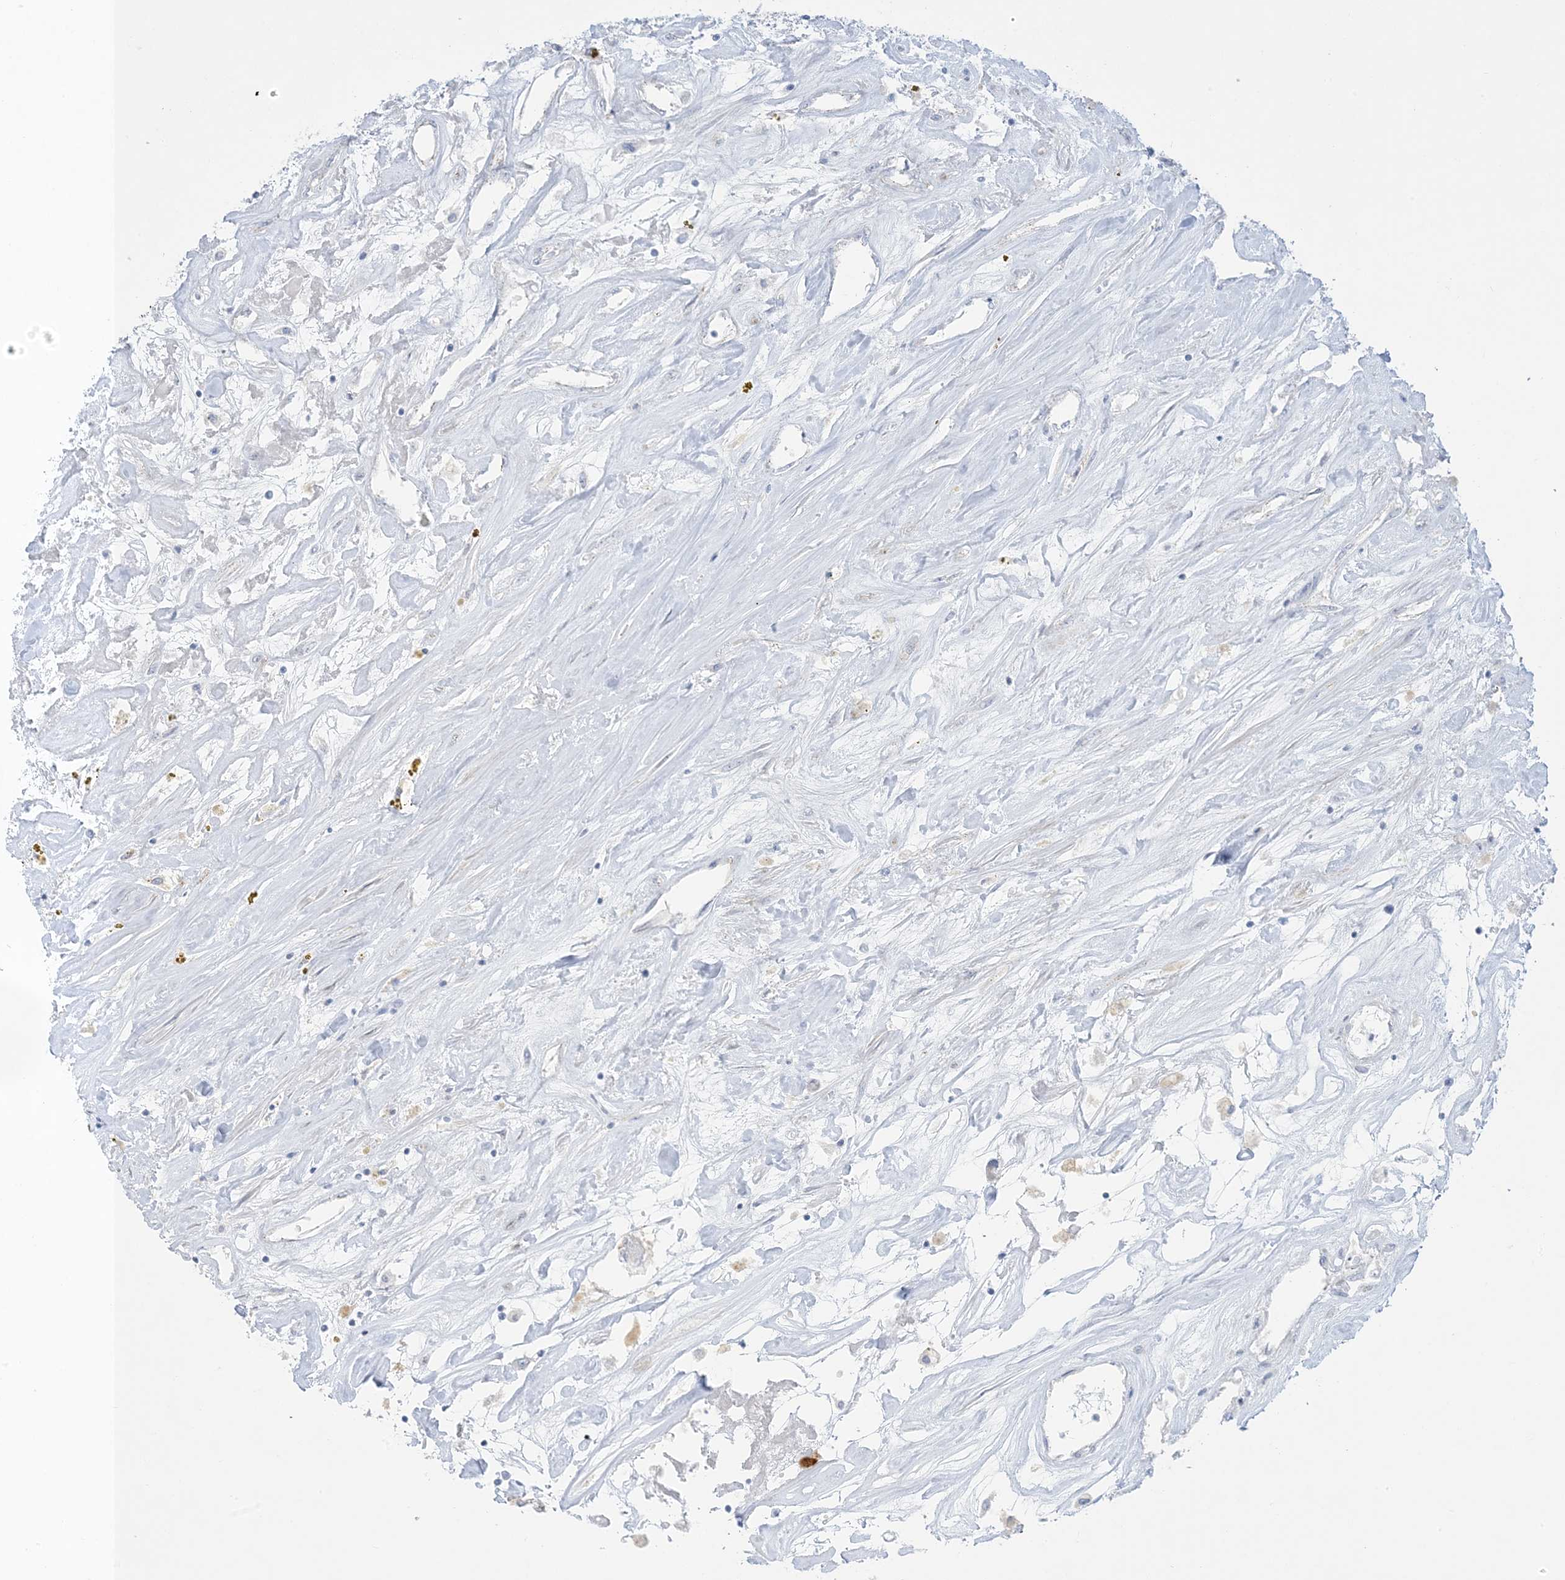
{"staining": {"intensity": "negative", "quantity": "none", "location": "none"}, "tissue": "renal cancer", "cell_type": "Tumor cells", "image_type": "cancer", "snomed": [{"axis": "morphology", "description": "Adenocarcinoma, NOS"}, {"axis": "topography", "description": "Kidney"}], "caption": "This histopathology image is of renal cancer (adenocarcinoma) stained with immunohistochemistry to label a protein in brown with the nuclei are counter-stained blue. There is no staining in tumor cells.", "gene": "XIRP2", "patient": {"sex": "female", "age": 52}}